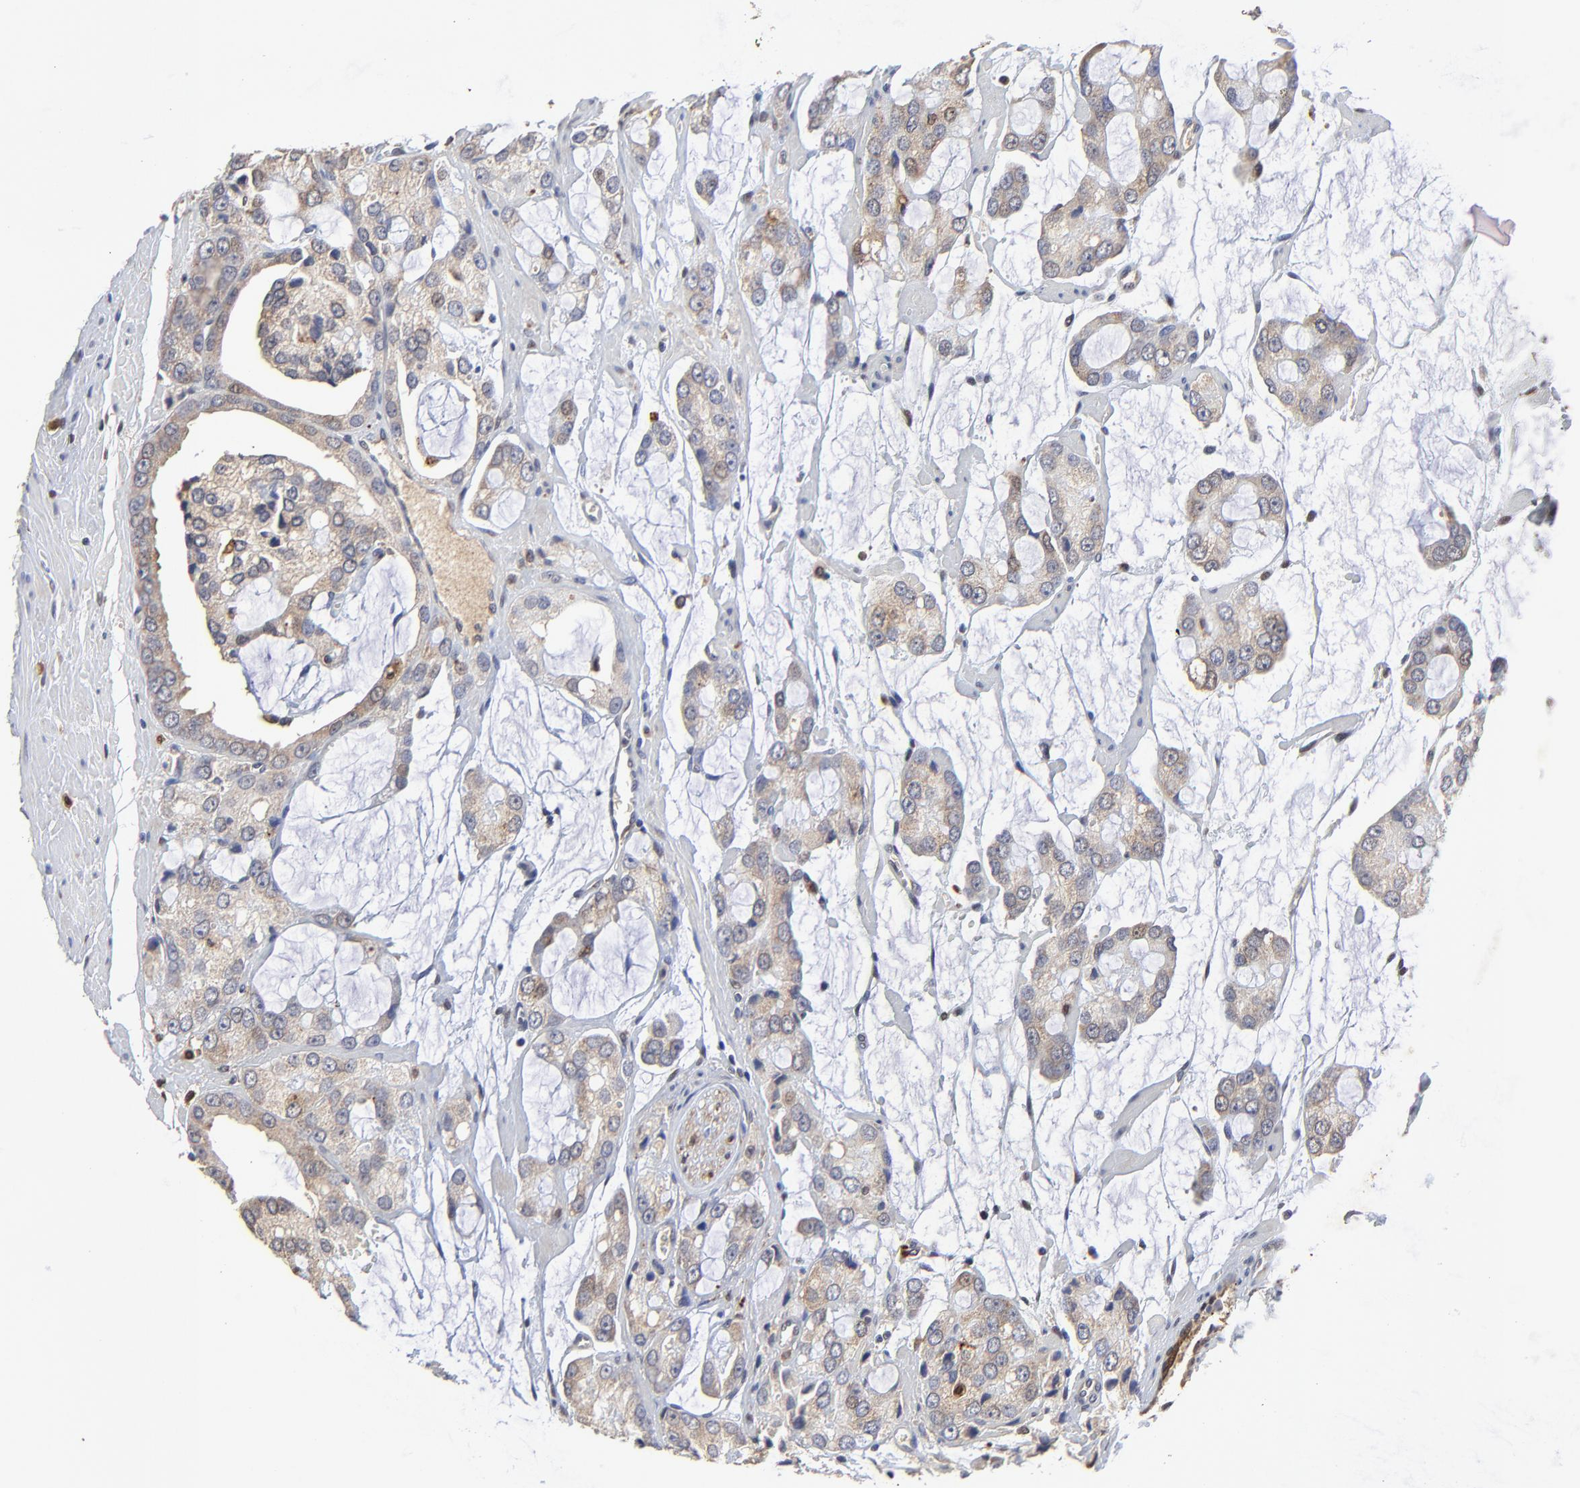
{"staining": {"intensity": "moderate", "quantity": ">75%", "location": "cytoplasmic/membranous"}, "tissue": "prostate cancer", "cell_type": "Tumor cells", "image_type": "cancer", "snomed": [{"axis": "morphology", "description": "Adenocarcinoma, High grade"}, {"axis": "topography", "description": "Prostate"}], "caption": "Protein expression analysis of human prostate cancer reveals moderate cytoplasmic/membranous positivity in about >75% of tumor cells.", "gene": "LGALS3", "patient": {"sex": "male", "age": 67}}